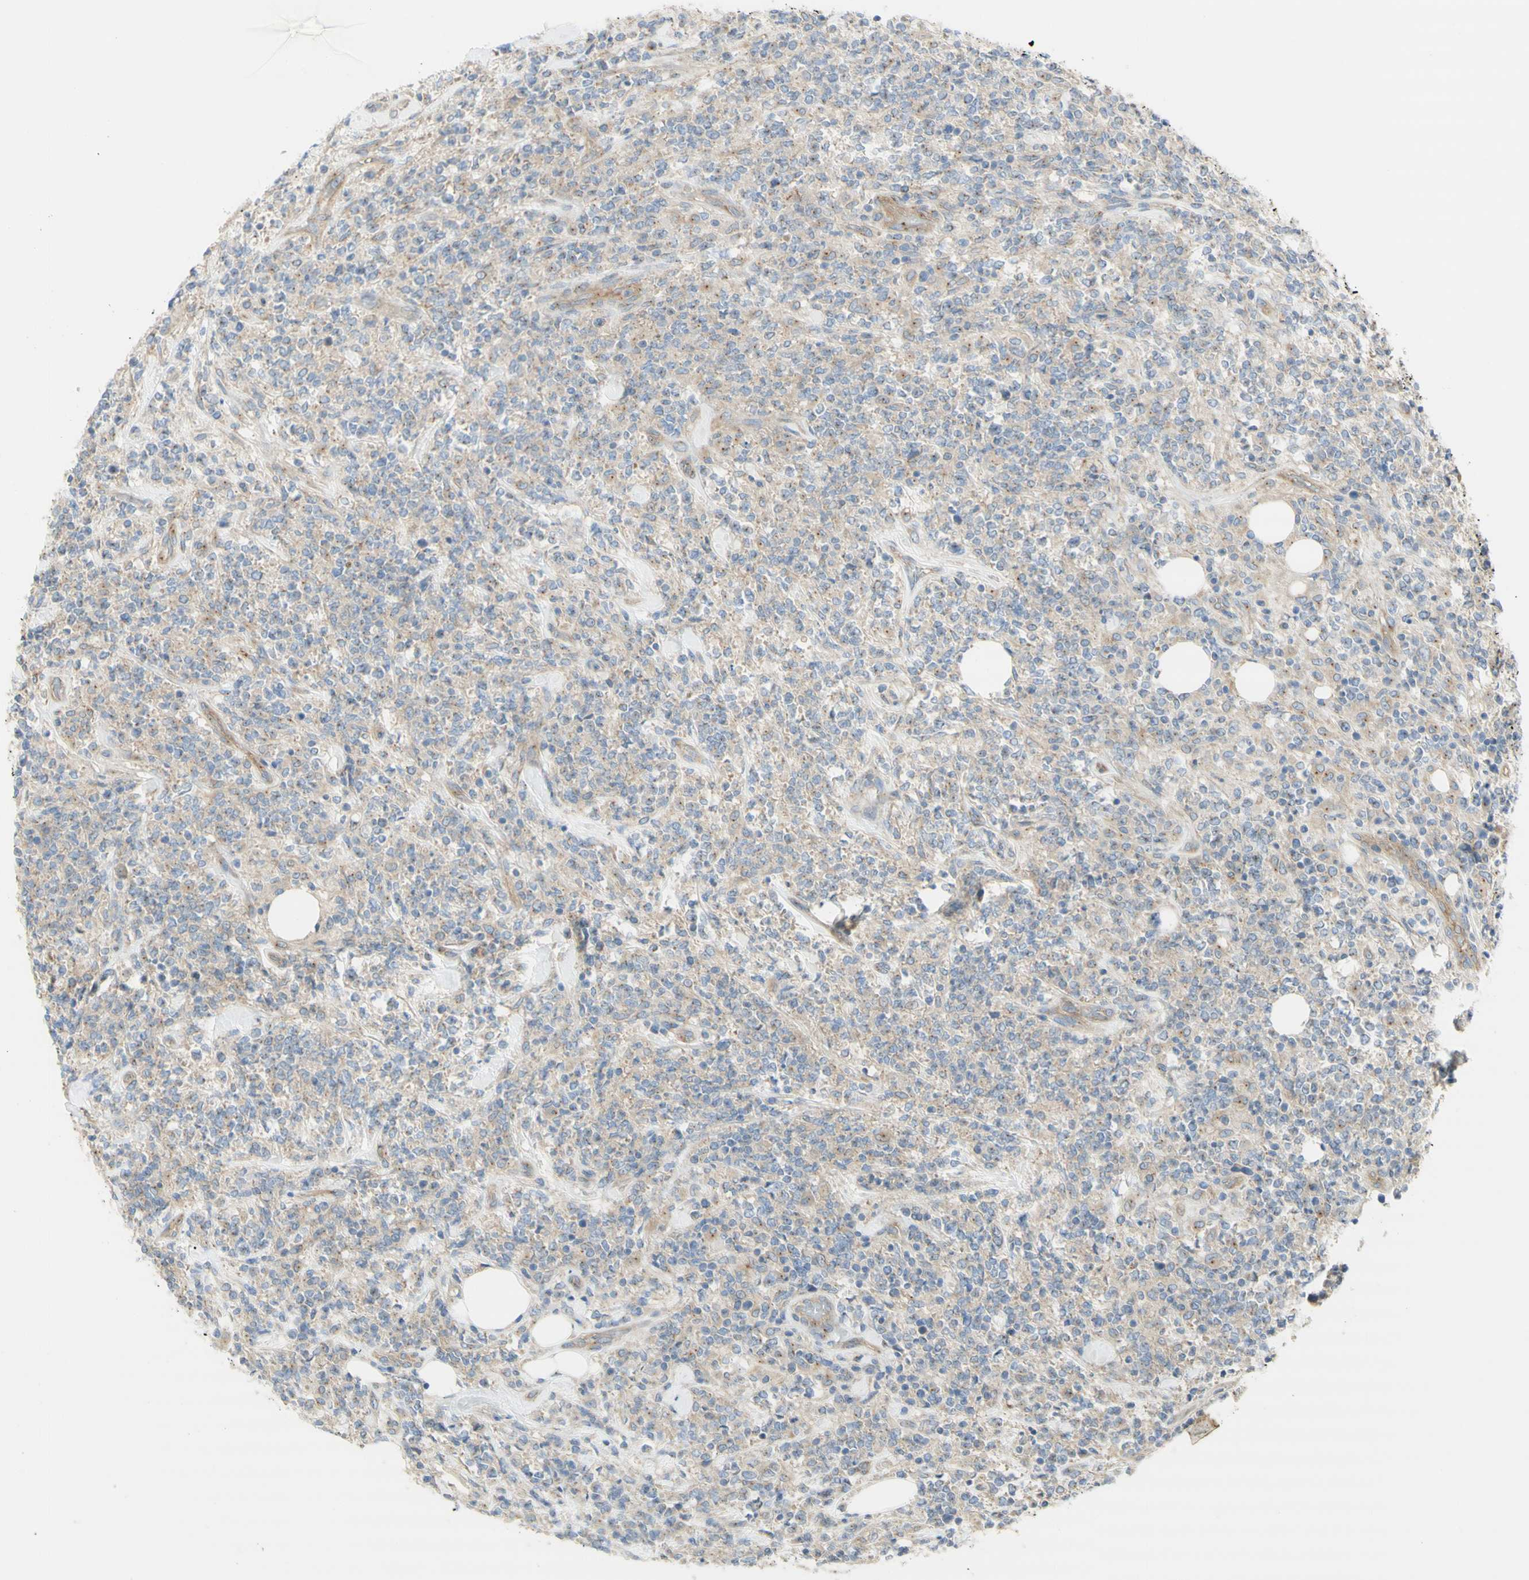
{"staining": {"intensity": "weak", "quantity": ">75%", "location": "cytoplasmic/membranous"}, "tissue": "lymphoma", "cell_type": "Tumor cells", "image_type": "cancer", "snomed": [{"axis": "morphology", "description": "Malignant lymphoma, non-Hodgkin's type, High grade"}, {"axis": "topography", "description": "Soft tissue"}], "caption": "Brown immunohistochemical staining in malignant lymphoma, non-Hodgkin's type (high-grade) reveals weak cytoplasmic/membranous expression in about >75% of tumor cells.", "gene": "DYNC1H1", "patient": {"sex": "male", "age": 18}}